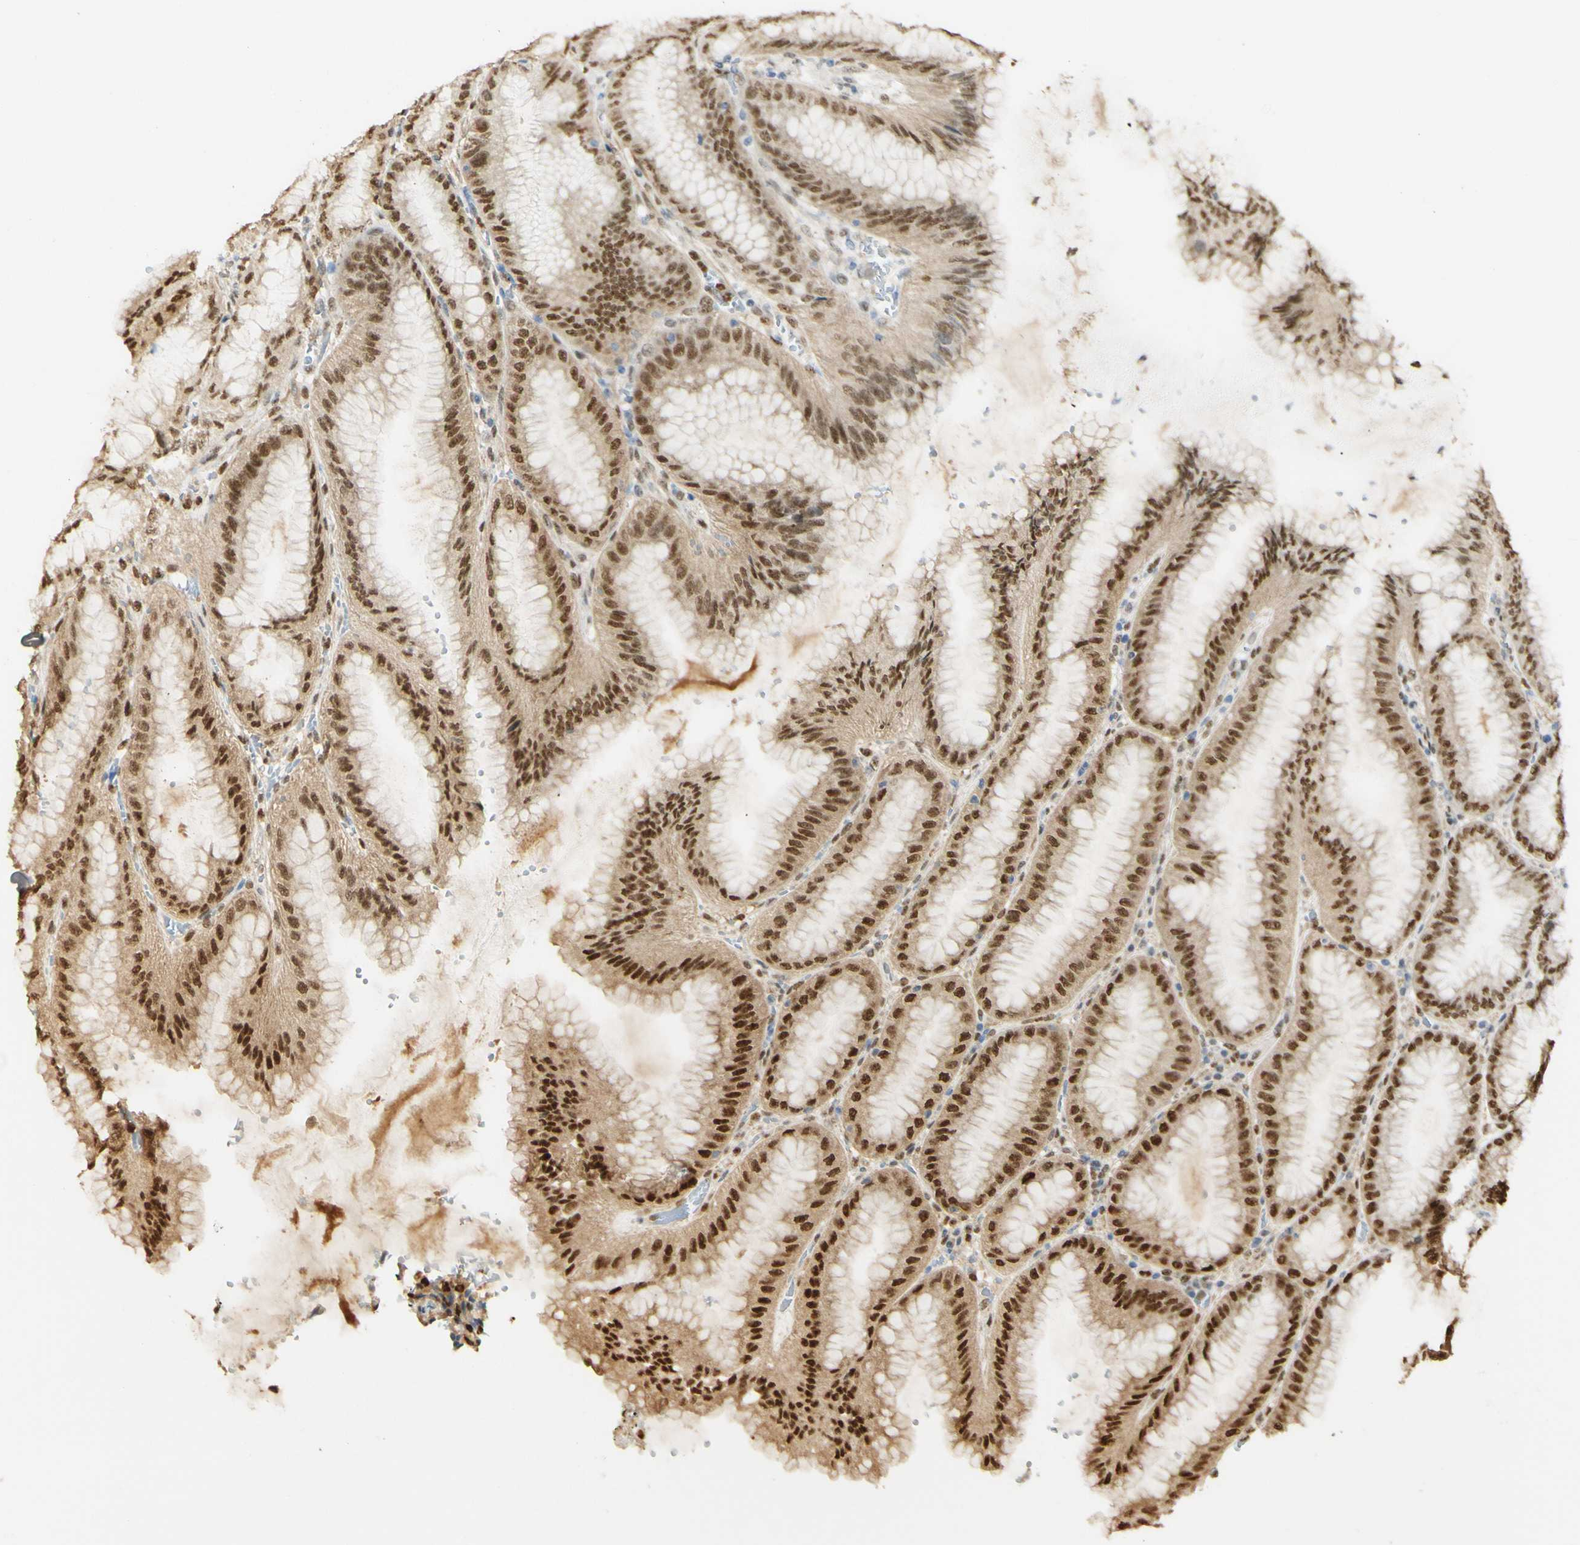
{"staining": {"intensity": "strong", "quantity": ">75%", "location": "cytoplasmic/membranous,nuclear"}, "tissue": "stomach", "cell_type": "Glandular cells", "image_type": "normal", "snomed": [{"axis": "morphology", "description": "Normal tissue, NOS"}, {"axis": "topography", "description": "Stomach, lower"}], "caption": "Glandular cells show high levels of strong cytoplasmic/membranous,nuclear positivity in about >75% of cells in normal human stomach.", "gene": "MAP3K4", "patient": {"sex": "male", "age": 71}}